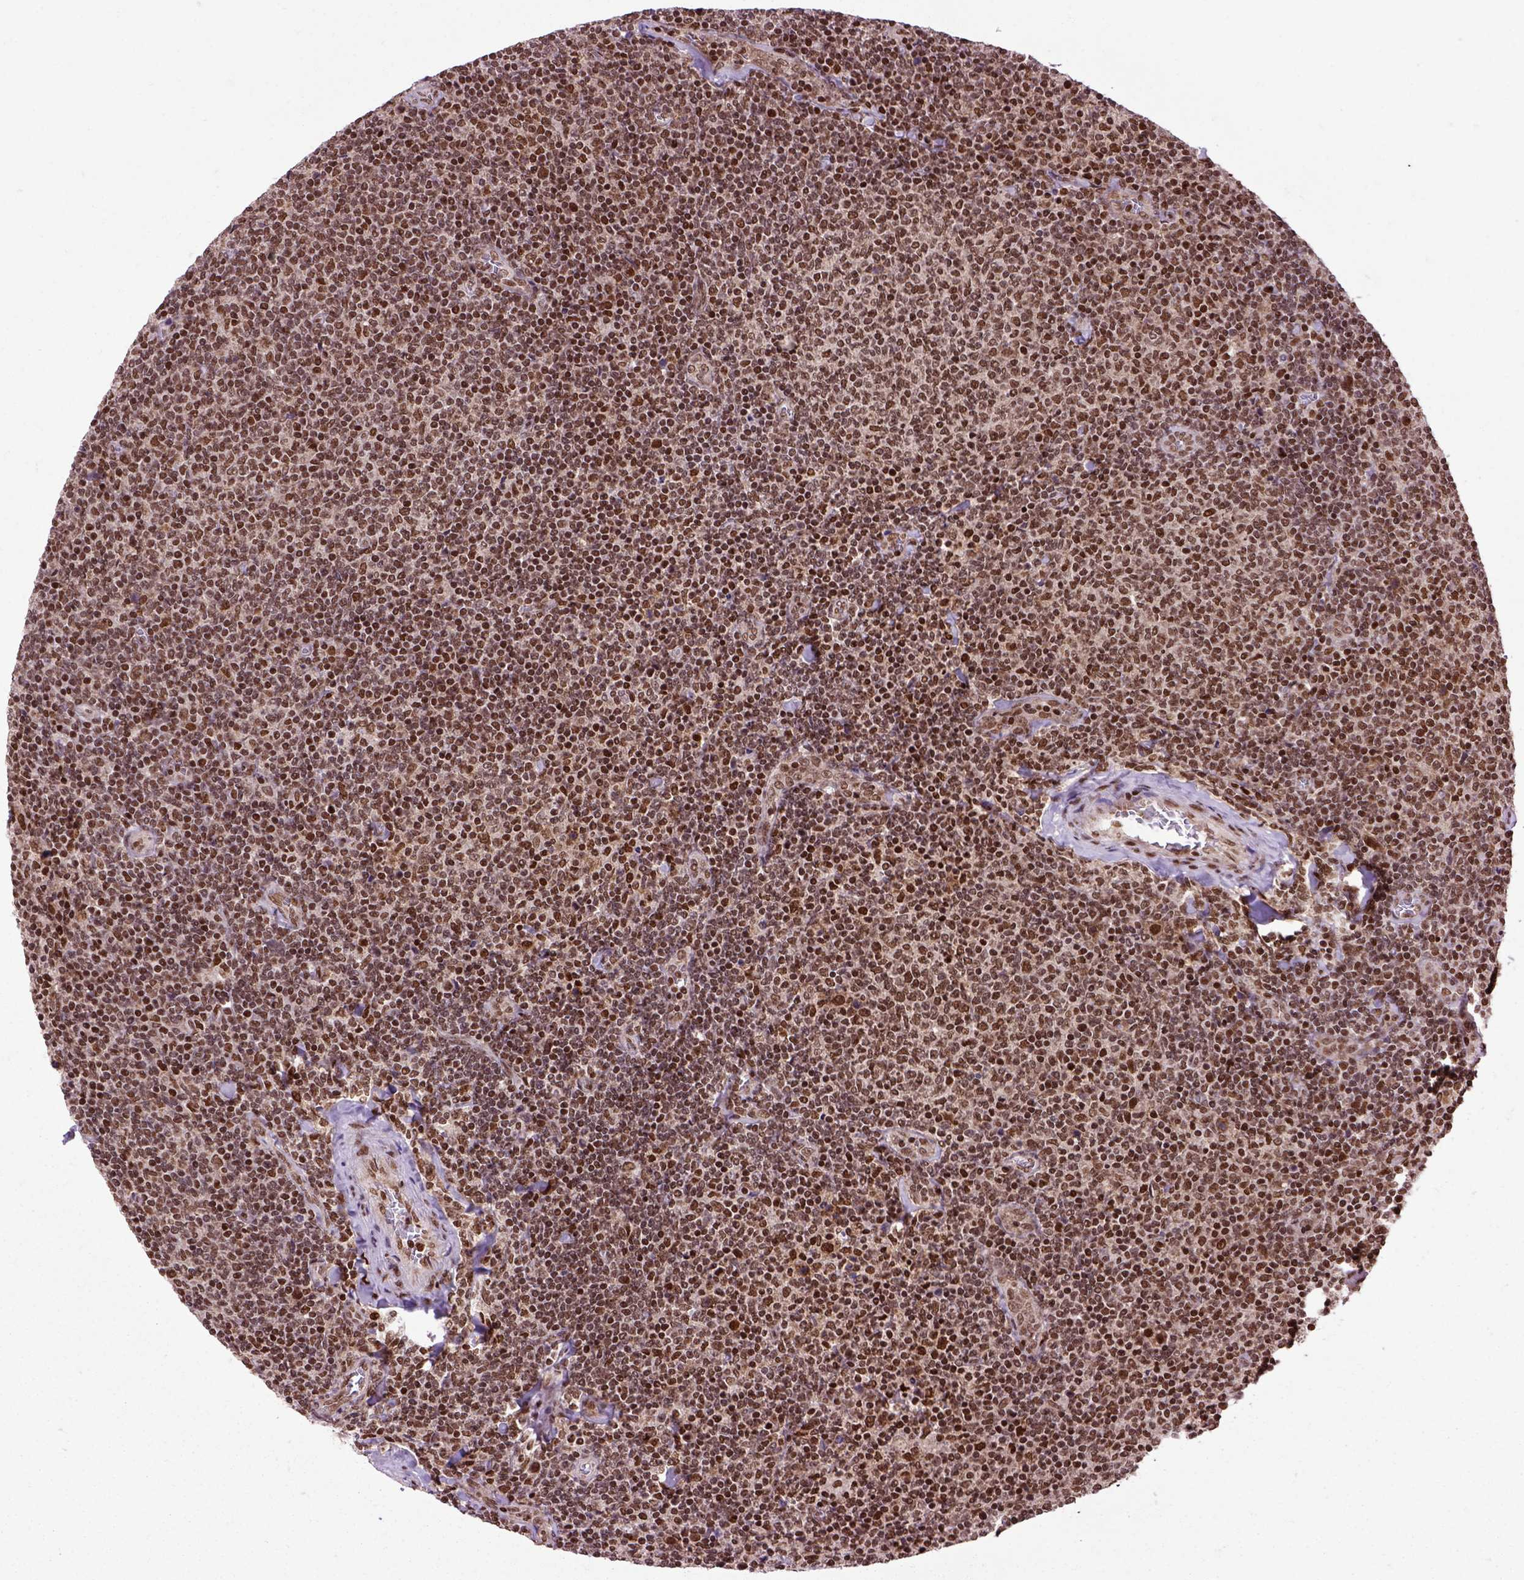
{"staining": {"intensity": "moderate", "quantity": ">75%", "location": "nuclear"}, "tissue": "lymphoma", "cell_type": "Tumor cells", "image_type": "cancer", "snomed": [{"axis": "morphology", "description": "Malignant lymphoma, non-Hodgkin's type, Low grade"}, {"axis": "topography", "description": "Lymph node"}], "caption": "Immunohistochemistry (IHC) (DAB) staining of low-grade malignant lymphoma, non-Hodgkin's type shows moderate nuclear protein expression in about >75% of tumor cells.", "gene": "CELF1", "patient": {"sex": "male", "age": 52}}